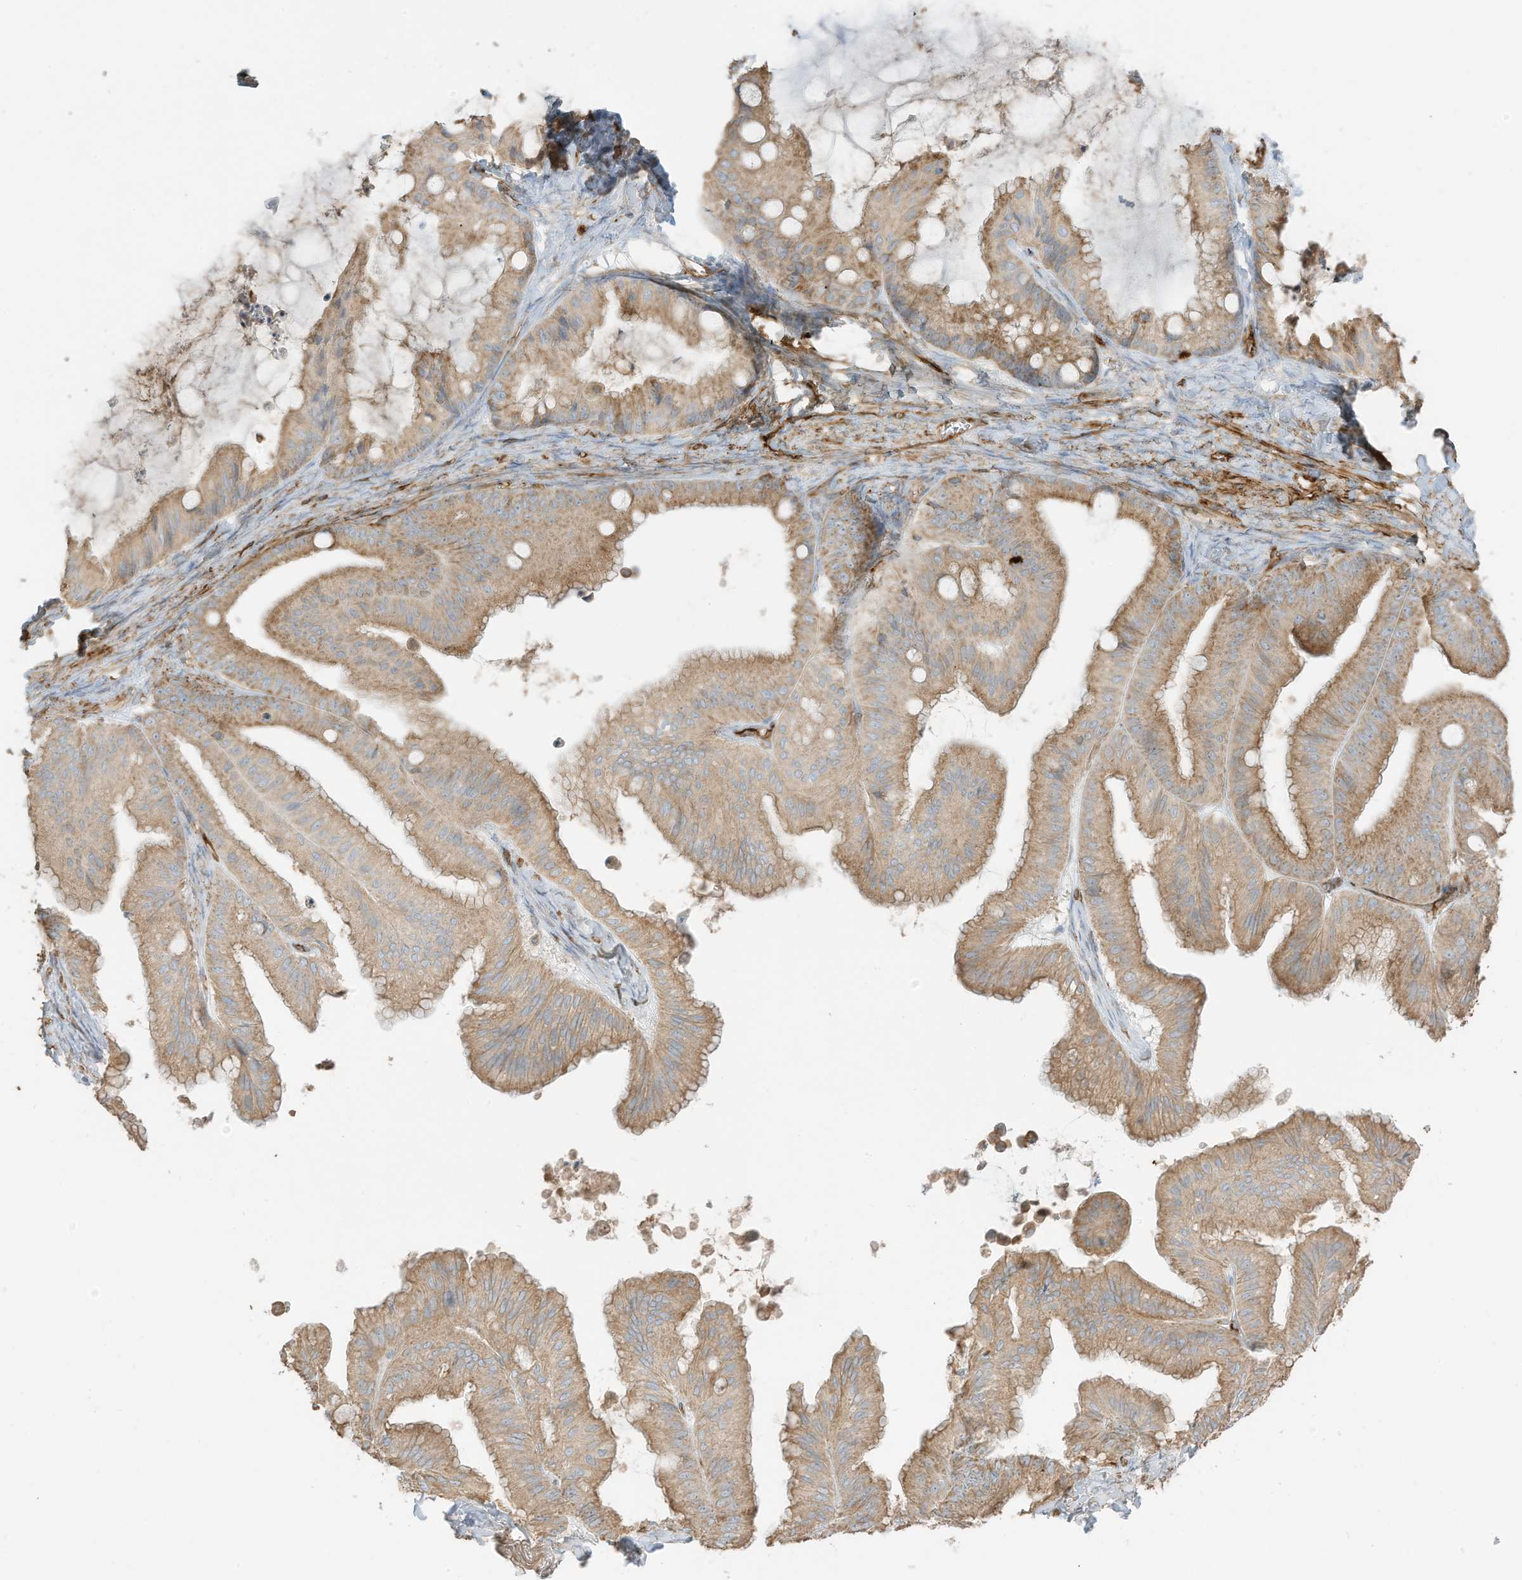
{"staining": {"intensity": "moderate", "quantity": ">75%", "location": "cytoplasmic/membranous"}, "tissue": "ovarian cancer", "cell_type": "Tumor cells", "image_type": "cancer", "snomed": [{"axis": "morphology", "description": "Cystadenocarcinoma, mucinous, NOS"}, {"axis": "topography", "description": "Ovary"}], "caption": "This micrograph reveals ovarian cancer (mucinous cystadenocarcinoma) stained with immunohistochemistry (IHC) to label a protein in brown. The cytoplasmic/membranous of tumor cells show moderate positivity for the protein. Nuclei are counter-stained blue.", "gene": "ABCB7", "patient": {"sex": "female", "age": 71}}